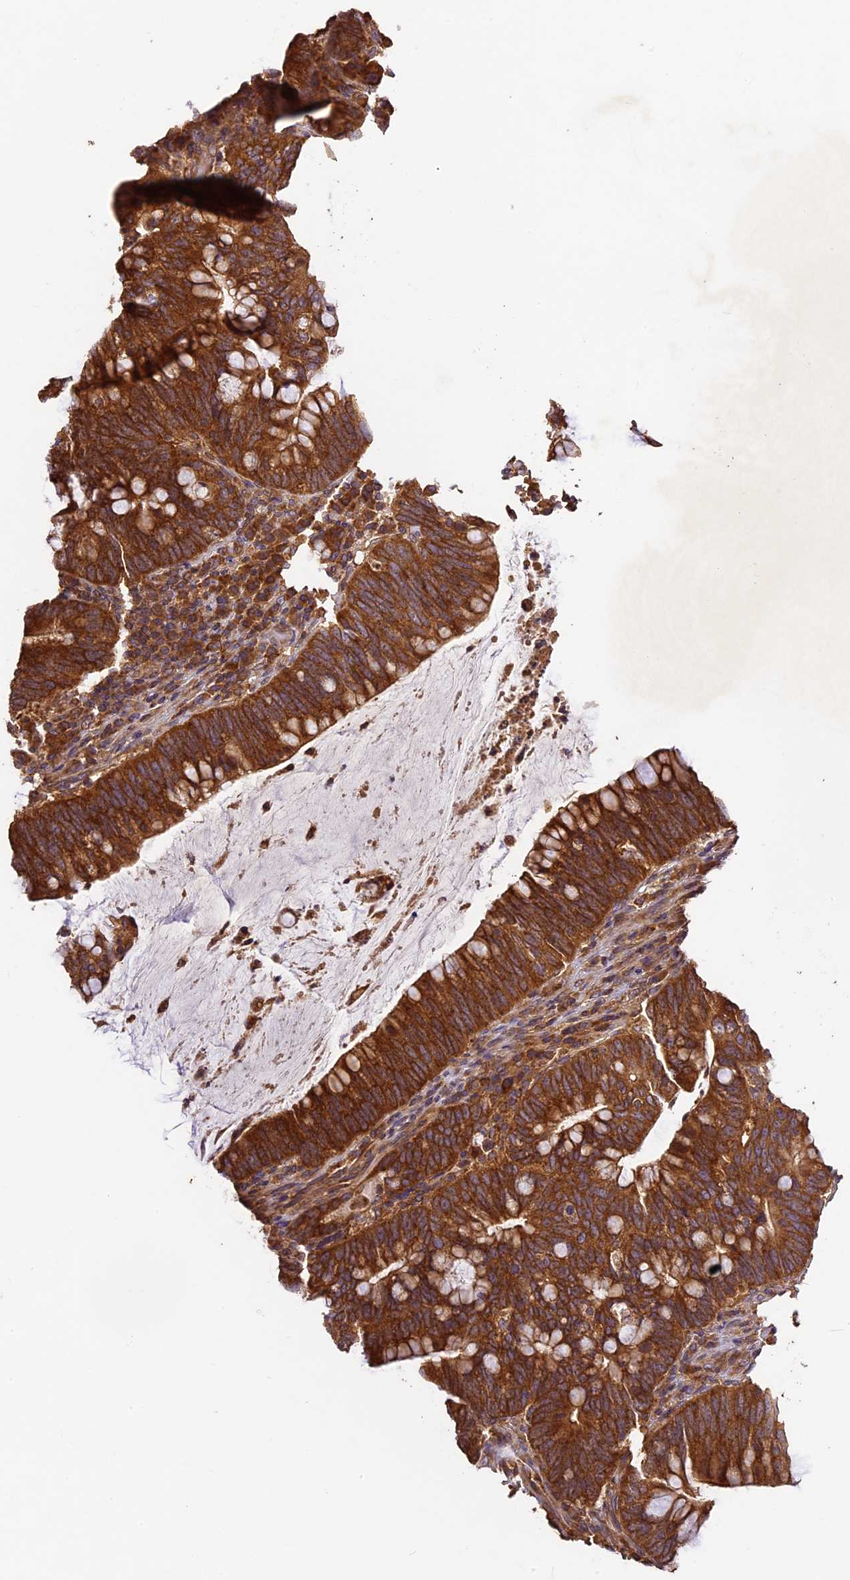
{"staining": {"intensity": "strong", "quantity": ">75%", "location": "cytoplasmic/membranous"}, "tissue": "colorectal cancer", "cell_type": "Tumor cells", "image_type": "cancer", "snomed": [{"axis": "morphology", "description": "Adenocarcinoma, NOS"}, {"axis": "topography", "description": "Colon"}], "caption": "Tumor cells display high levels of strong cytoplasmic/membranous positivity in about >75% of cells in colorectal adenocarcinoma.", "gene": "BRAP", "patient": {"sex": "female", "age": 66}}